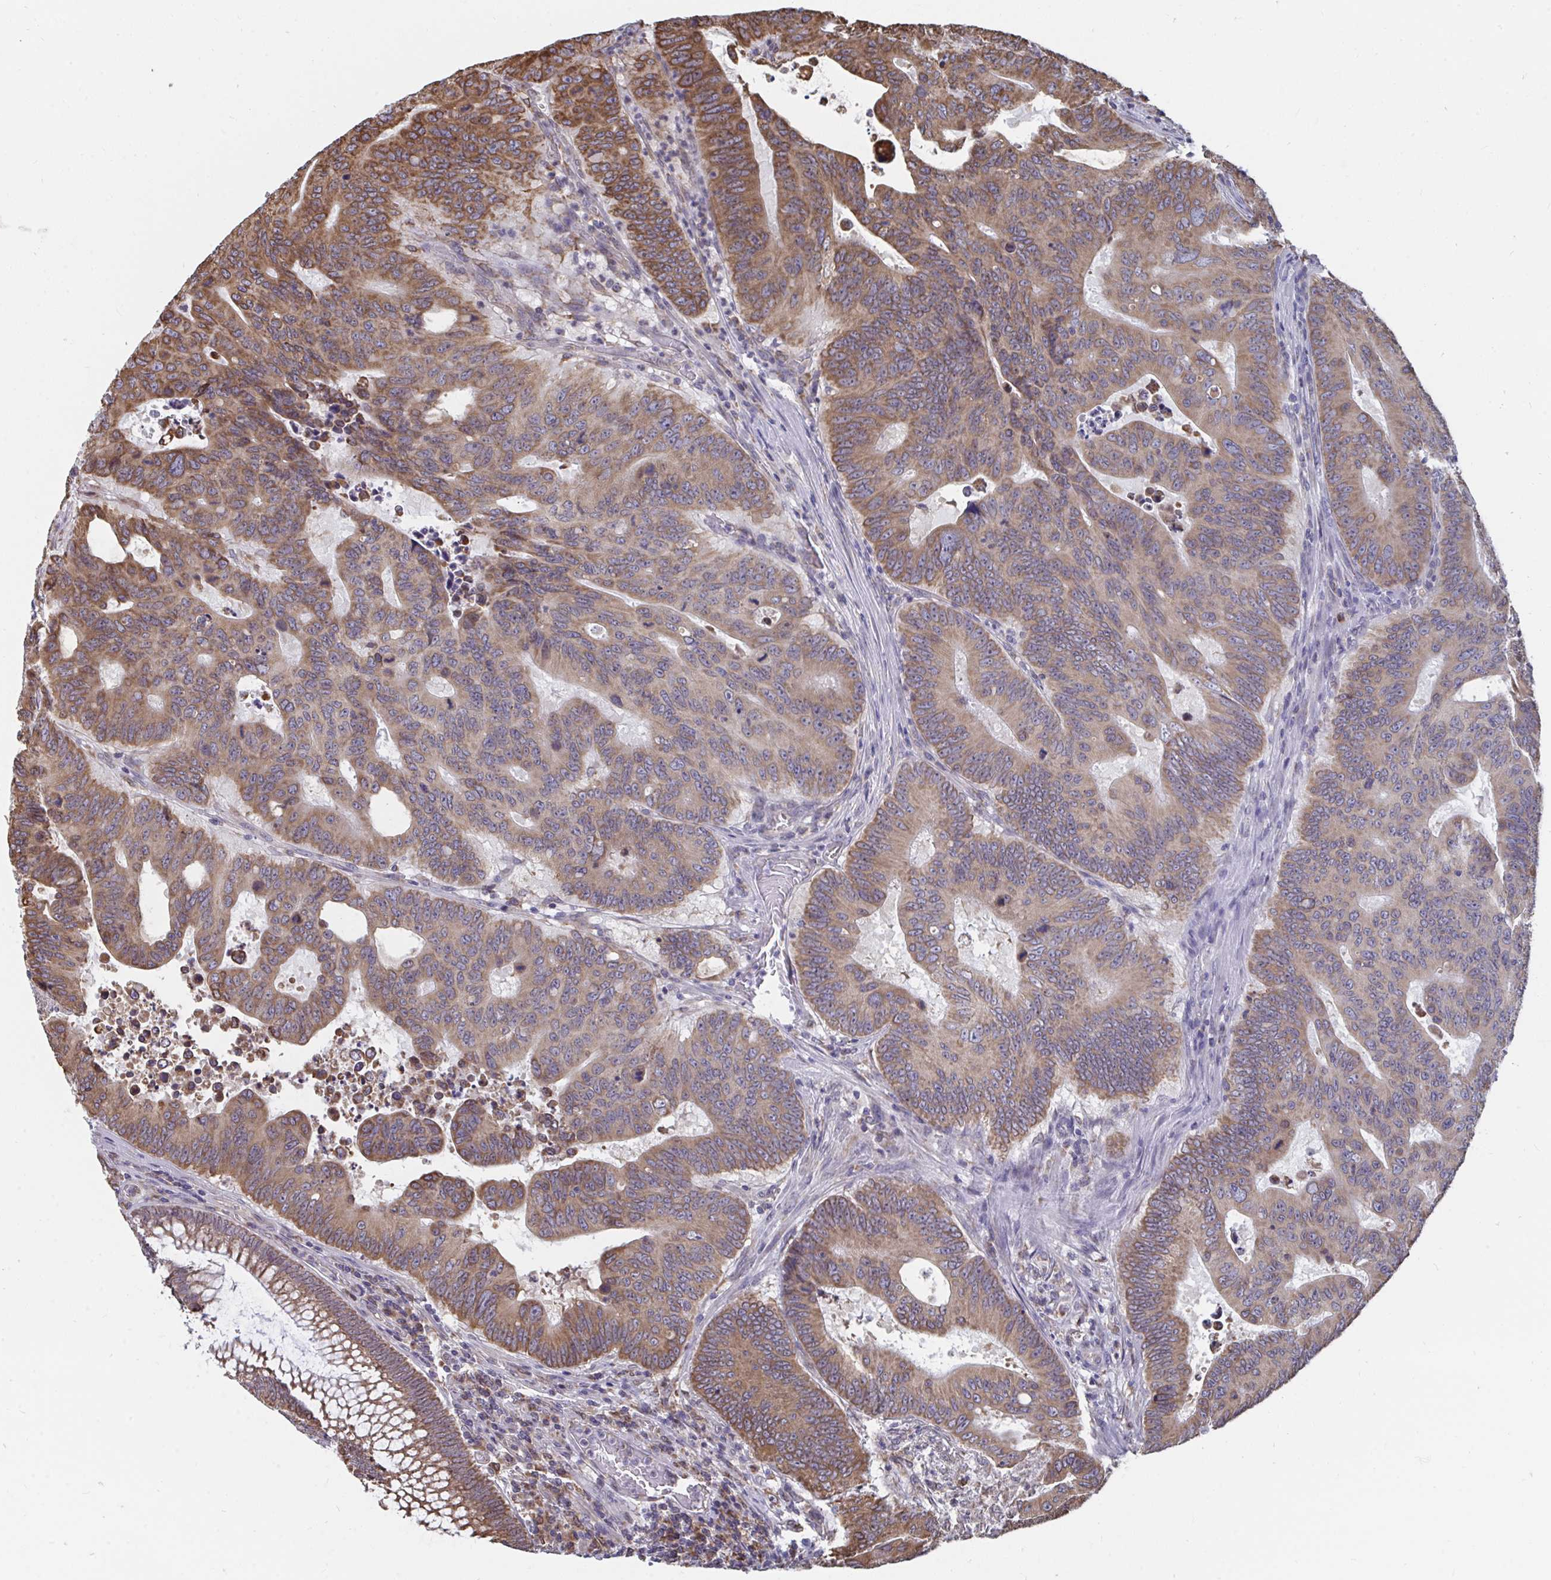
{"staining": {"intensity": "moderate", "quantity": ">75%", "location": "cytoplasmic/membranous"}, "tissue": "colorectal cancer", "cell_type": "Tumor cells", "image_type": "cancer", "snomed": [{"axis": "morphology", "description": "Adenocarcinoma, NOS"}, {"axis": "topography", "description": "Colon"}], "caption": "Protein analysis of colorectal adenocarcinoma tissue shows moderate cytoplasmic/membranous staining in about >75% of tumor cells.", "gene": "ELAVL1", "patient": {"sex": "male", "age": 62}}